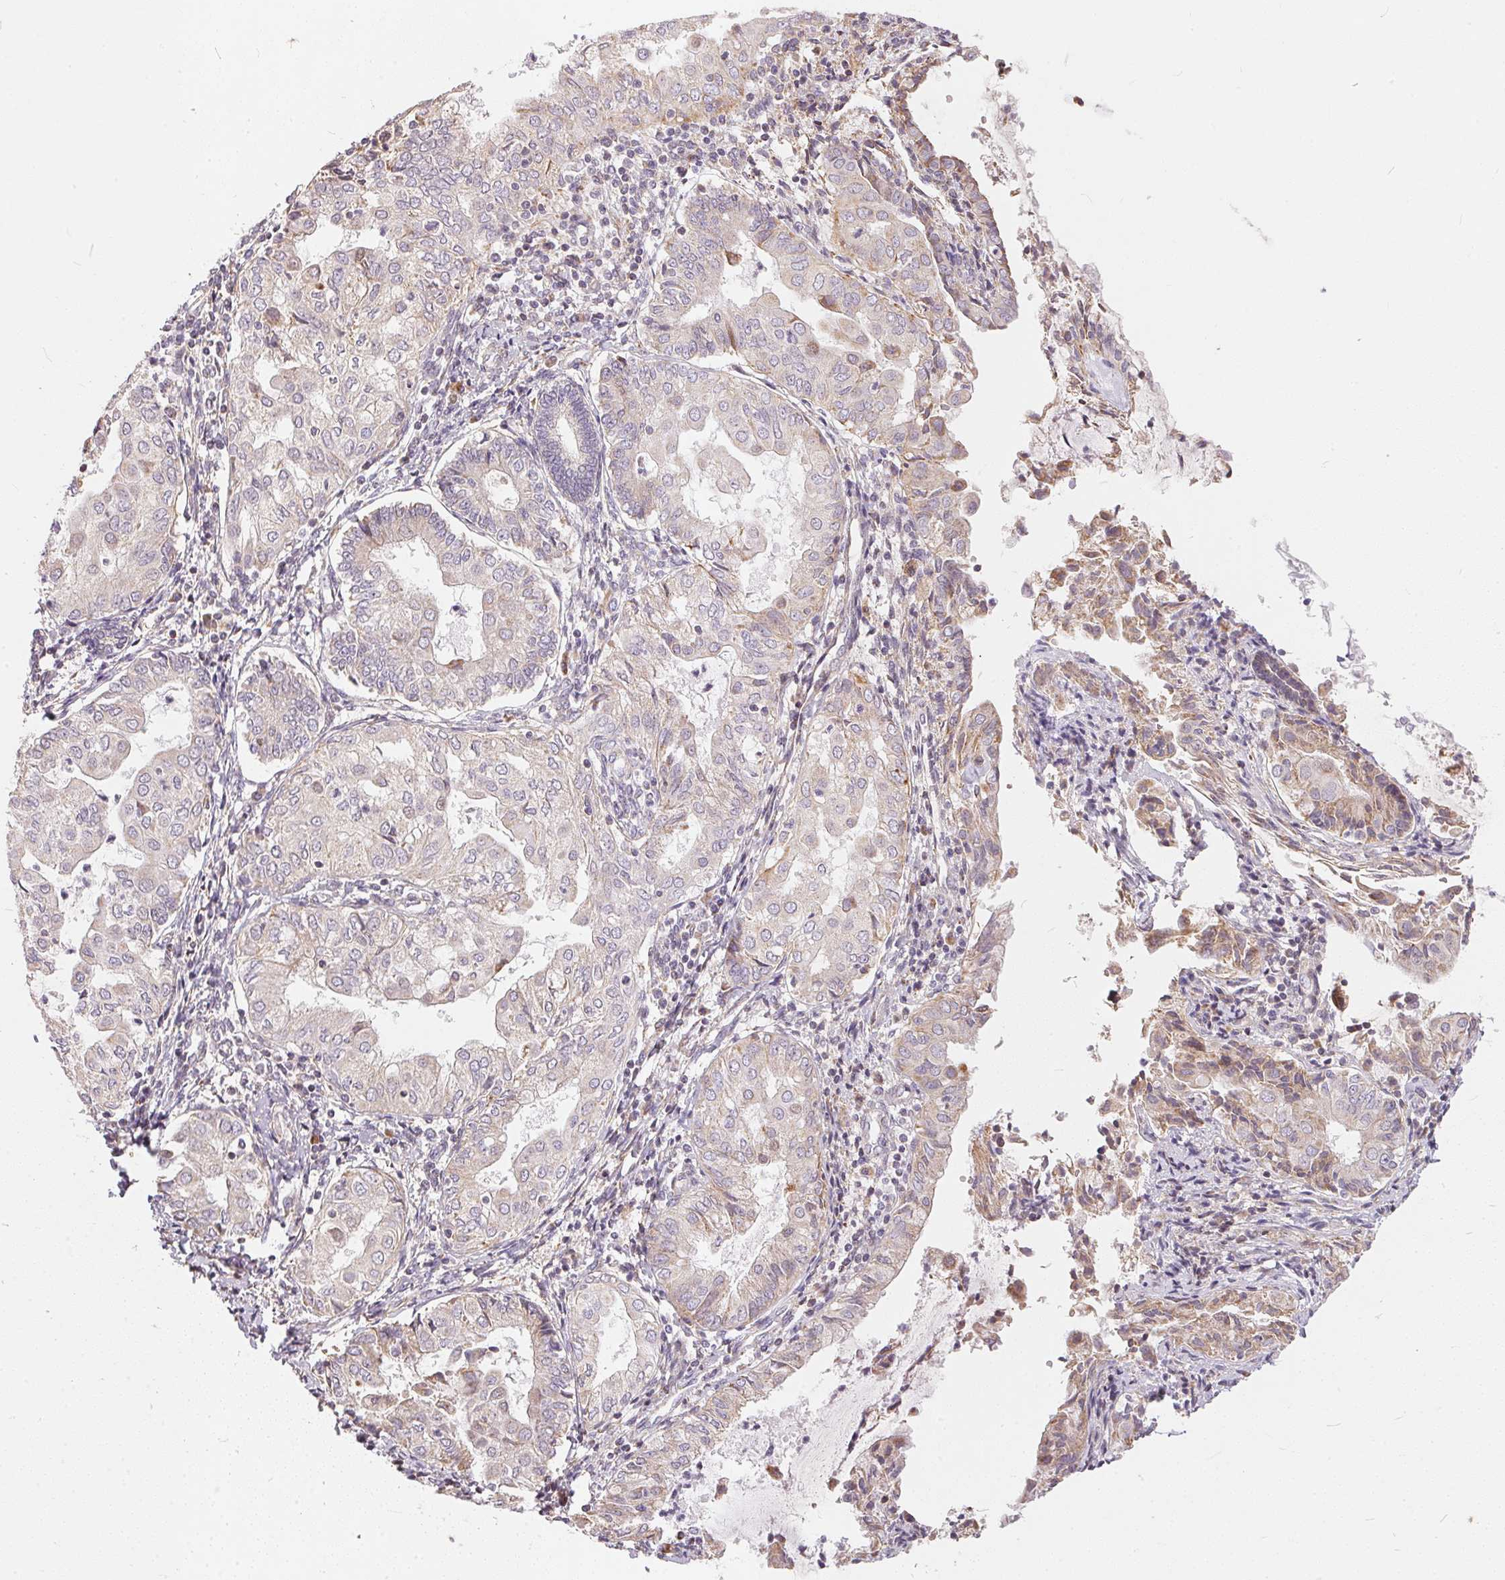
{"staining": {"intensity": "weak", "quantity": "<25%", "location": "cytoplasmic/membranous"}, "tissue": "endometrial cancer", "cell_type": "Tumor cells", "image_type": "cancer", "snomed": [{"axis": "morphology", "description": "Adenocarcinoma, NOS"}, {"axis": "topography", "description": "Endometrium"}], "caption": "Immunohistochemistry (IHC) of human endometrial cancer exhibits no expression in tumor cells. (DAB IHC, high magnification).", "gene": "VWA5B2", "patient": {"sex": "female", "age": 68}}